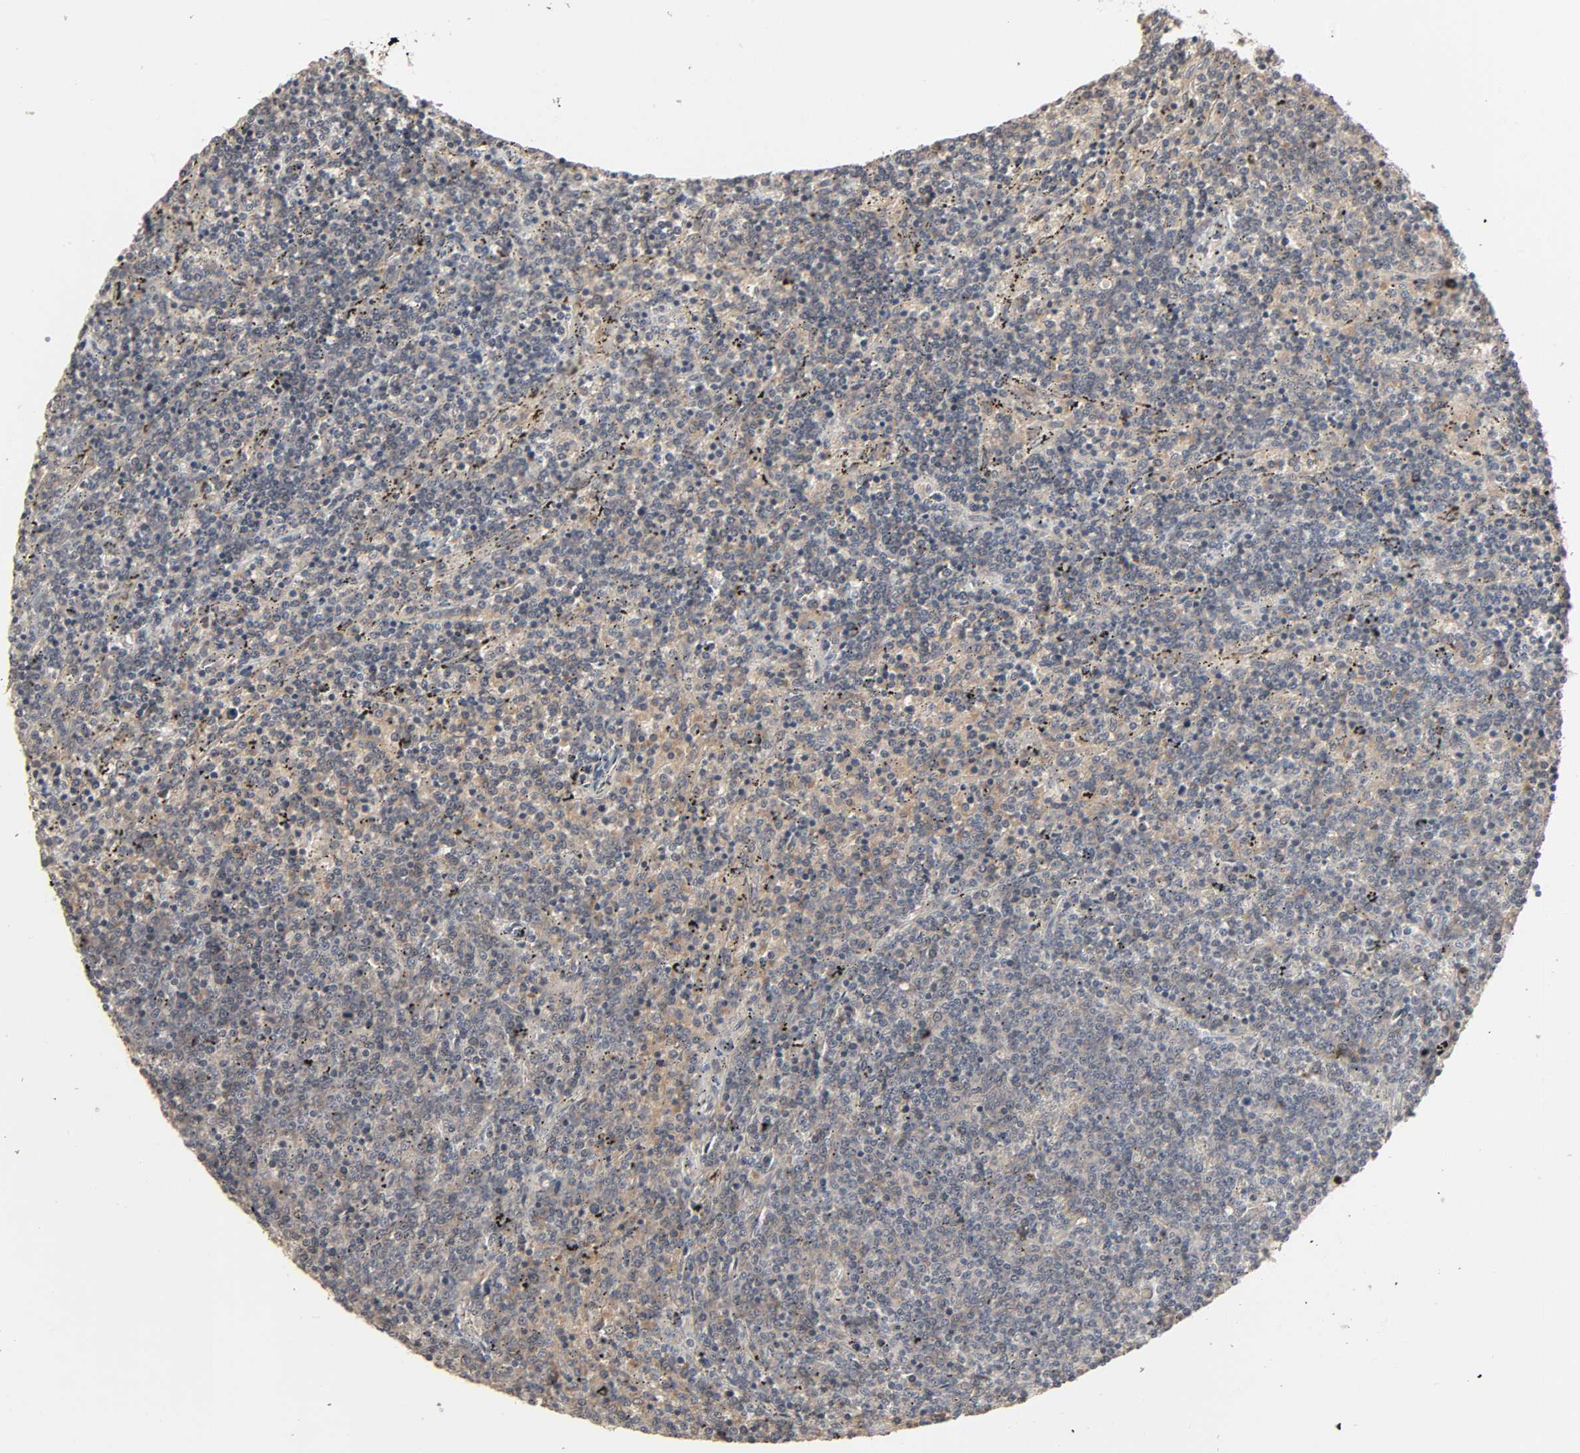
{"staining": {"intensity": "negative", "quantity": "none", "location": "none"}, "tissue": "lymphoma", "cell_type": "Tumor cells", "image_type": "cancer", "snomed": [{"axis": "morphology", "description": "Malignant lymphoma, non-Hodgkin's type, Low grade"}, {"axis": "topography", "description": "Spleen"}], "caption": "Protein analysis of malignant lymphoma, non-Hodgkin's type (low-grade) exhibits no significant positivity in tumor cells. (Brightfield microscopy of DAB immunohistochemistry at high magnification).", "gene": "ZNF222", "patient": {"sex": "female", "age": 50}}